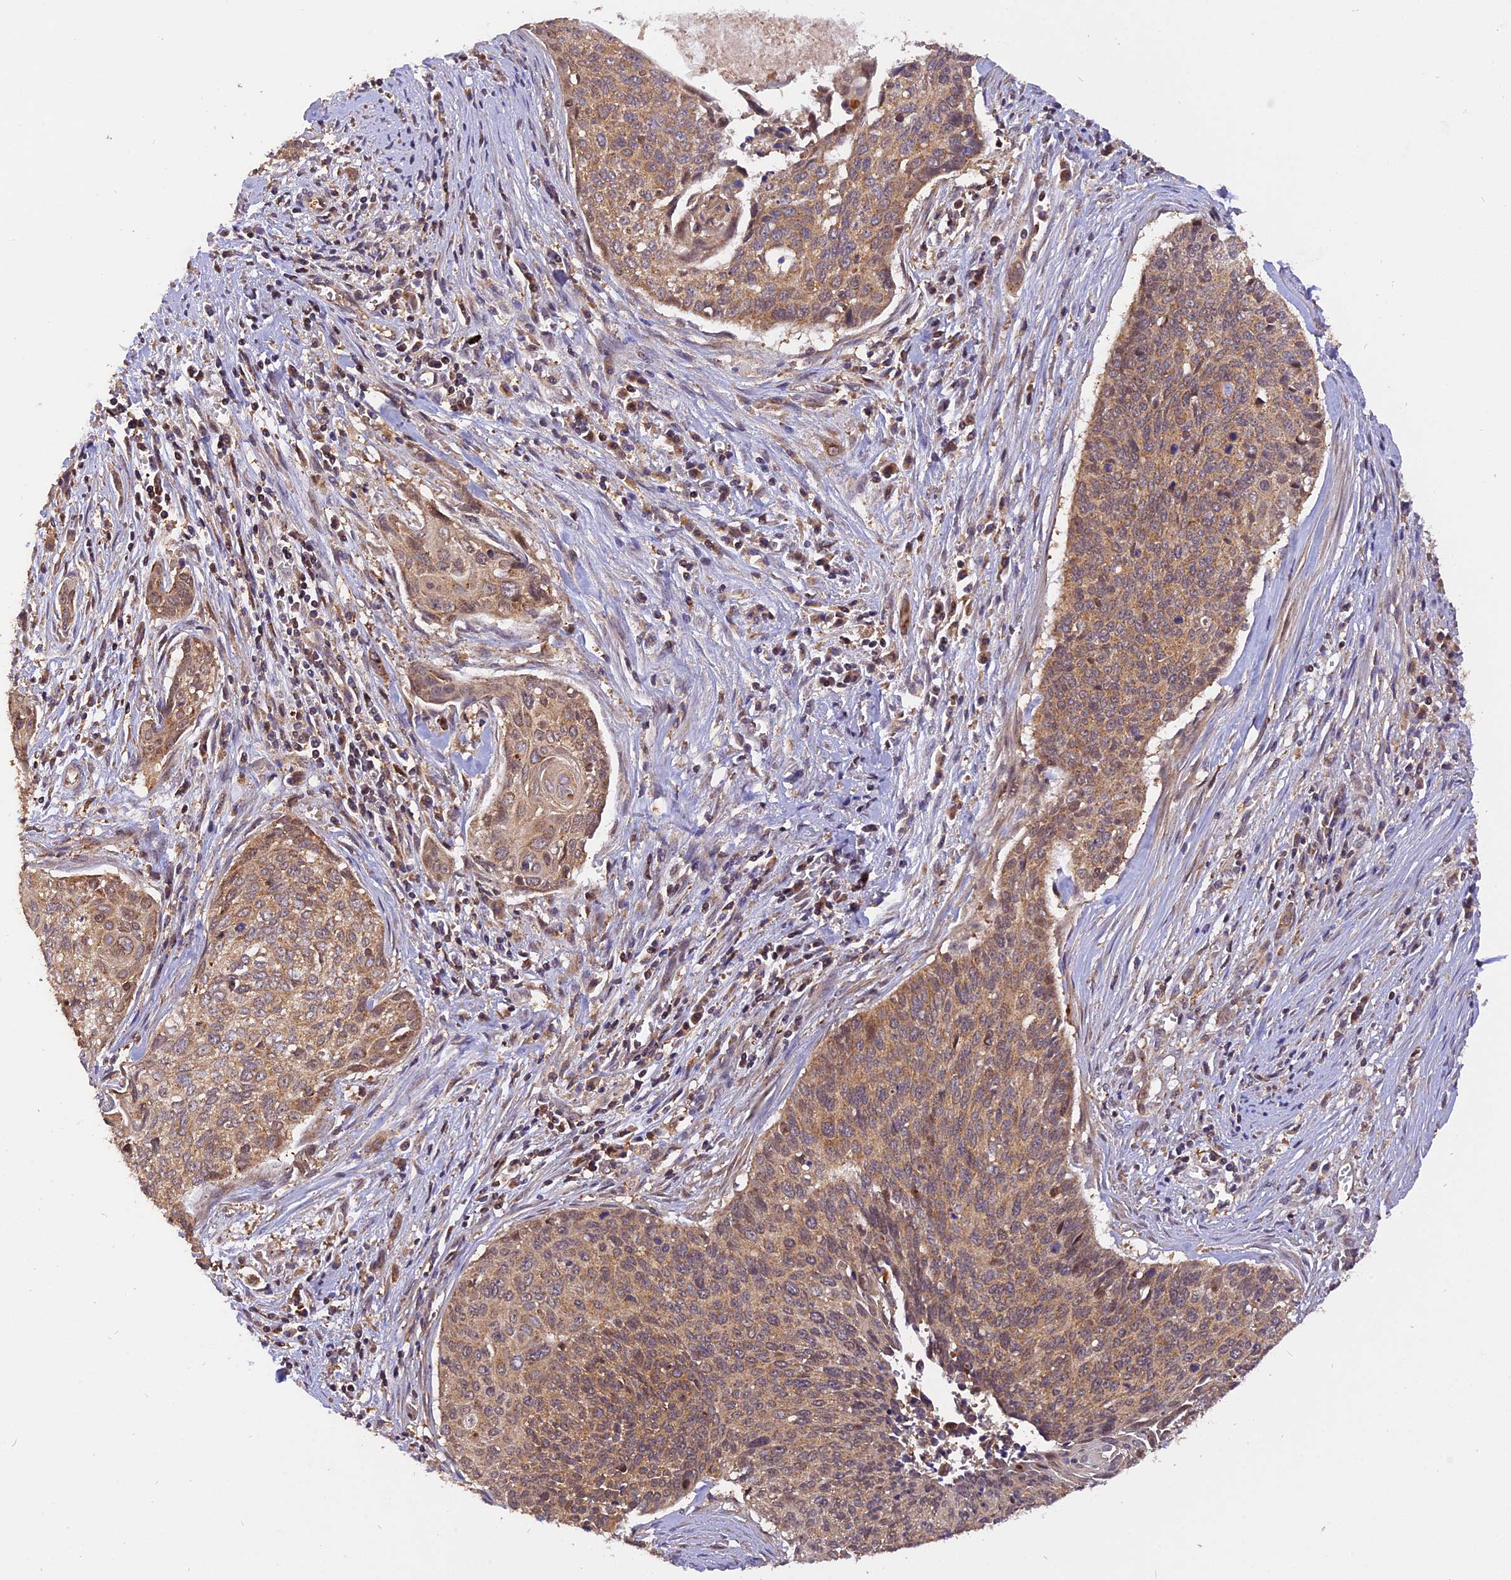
{"staining": {"intensity": "weak", "quantity": ">75%", "location": "cytoplasmic/membranous"}, "tissue": "cervical cancer", "cell_type": "Tumor cells", "image_type": "cancer", "snomed": [{"axis": "morphology", "description": "Squamous cell carcinoma, NOS"}, {"axis": "topography", "description": "Cervix"}], "caption": "Weak cytoplasmic/membranous expression is appreciated in about >75% of tumor cells in cervical squamous cell carcinoma. (DAB IHC with brightfield microscopy, high magnification).", "gene": "PEX3", "patient": {"sex": "female", "age": 55}}